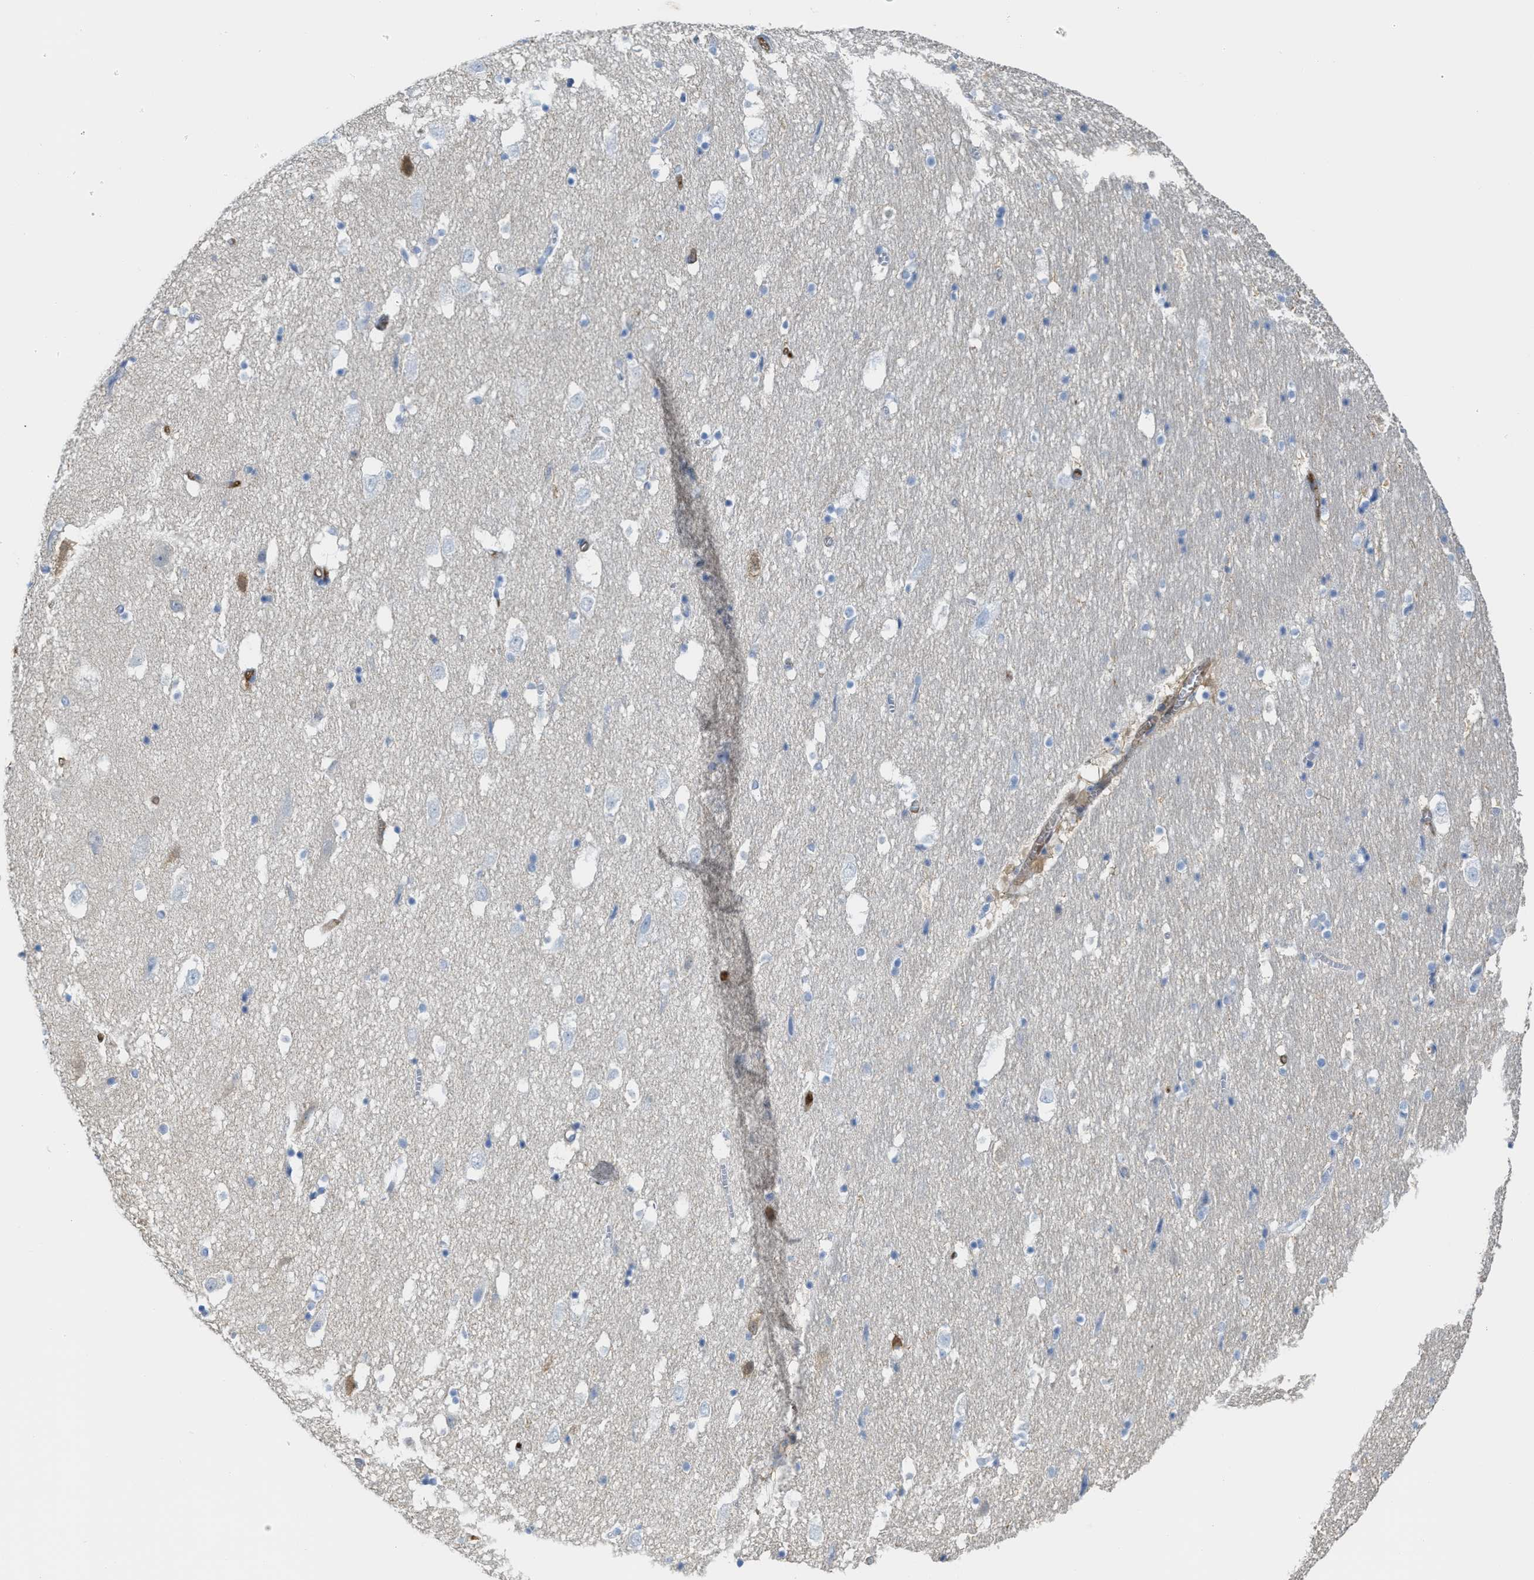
{"staining": {"intensity": "weak", "quantity": "<25%", "location": "cytoplasmic/membranous"}, "tissue": "hippocampus", "cell_type": "Glial cells", "image_type": "normal", "snomed": [{"axis": "morphology", "description": "Normal tissue, NOS"}, {"axis": "topography", "description": "Hippocampus"}], "caption": "Immunohistochemistry of benign hippocampus displays no expression in glial cells. The staining is performed using DAB (3,3'-diaminobenzidine) brown chromogen with nuclei counter-stained in using hematoxylin.", "gene": "ASS1", "patient": {"sex": "male", "age": 45}}